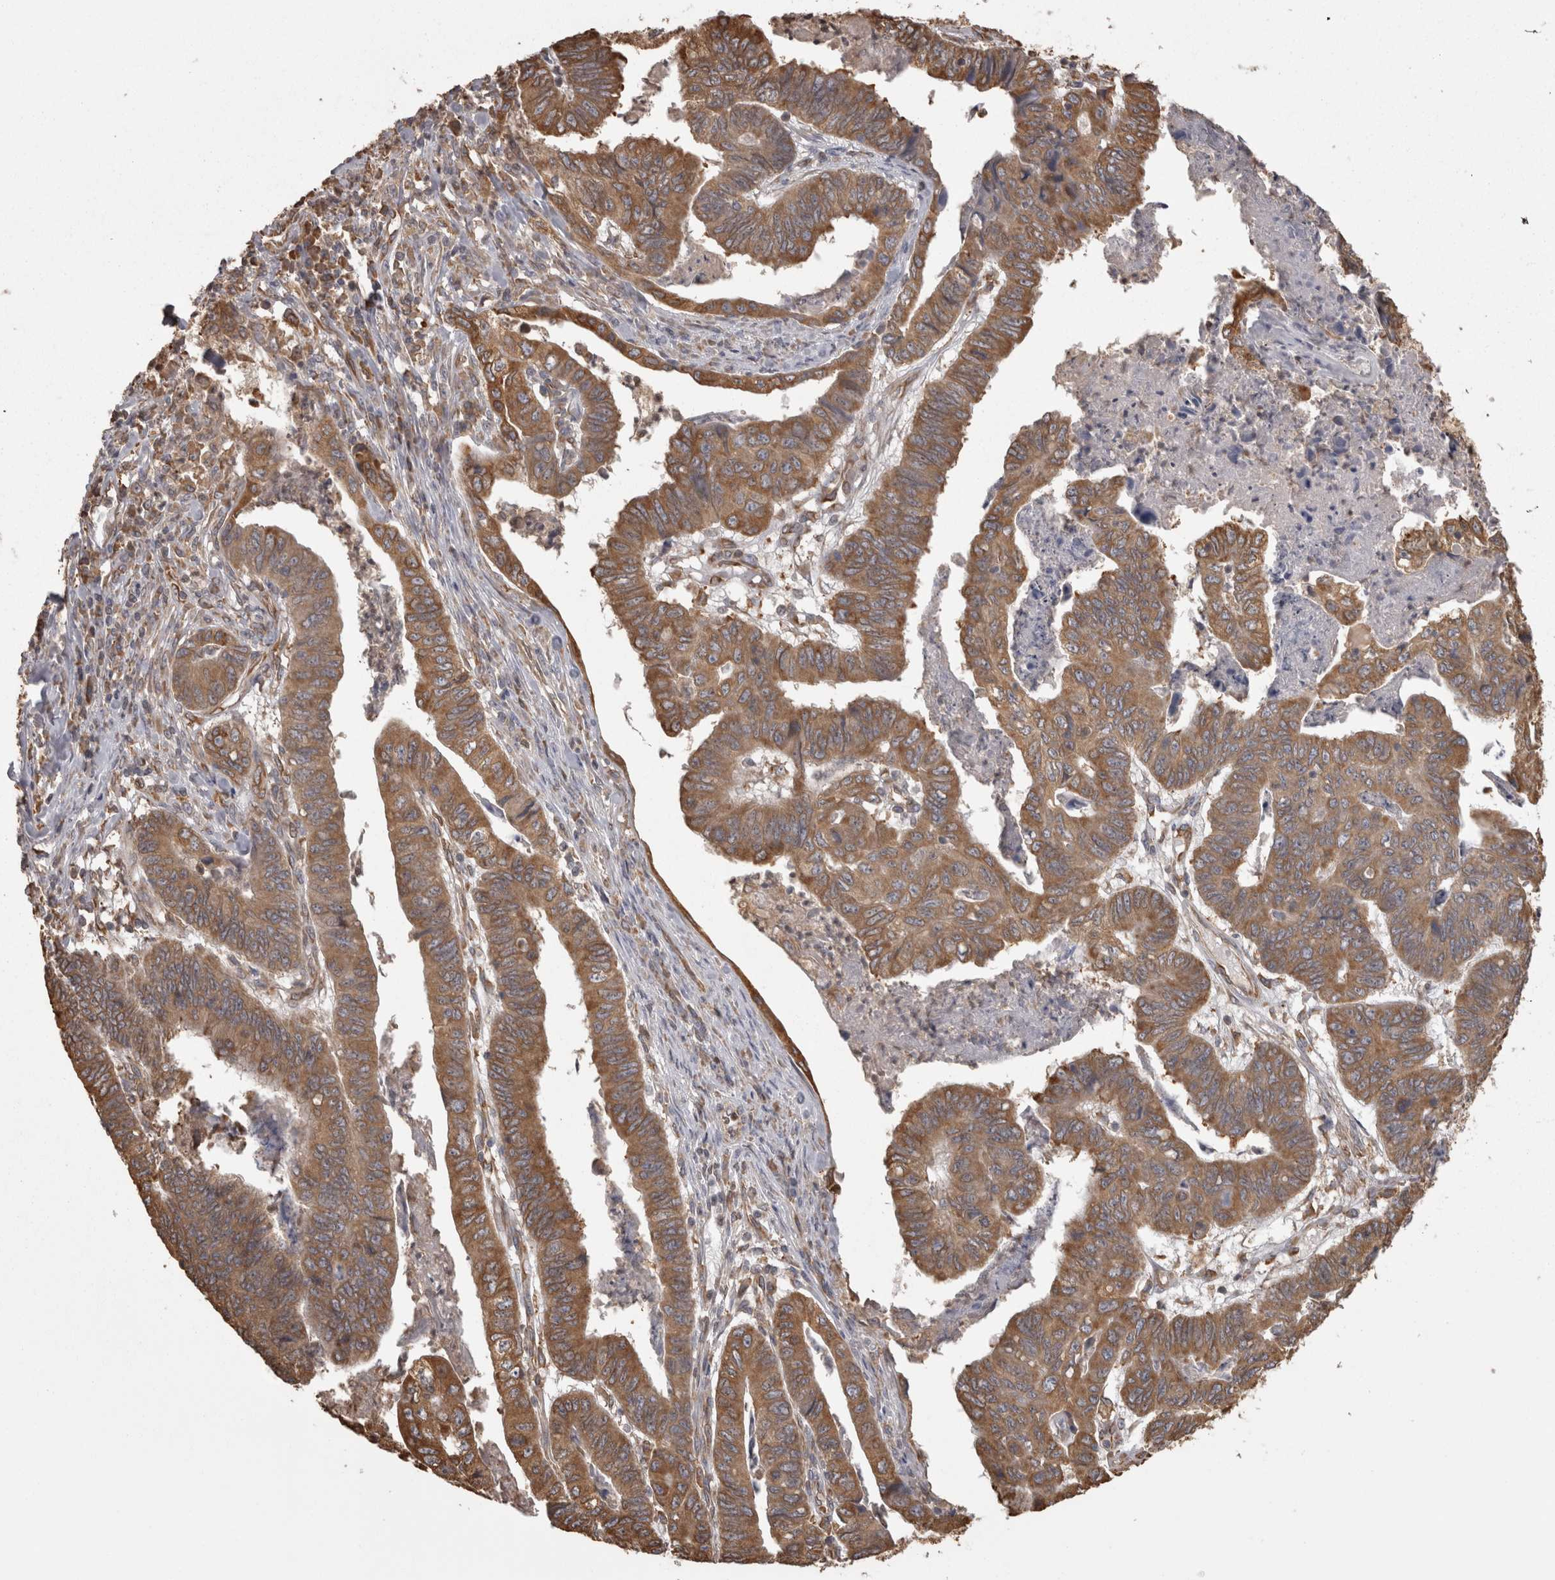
{"staining": {"intensity": "moderate", "quantity": ">75%", "location": "cytoplasmic/membranous"}, "tissue": "stomach cancer", "cell_type": "Tumor cells", "image_type": "cancer", "snomed": [{"axis": "morphology", "description": "Adenocarcinoma, NOS"}, {"axis": "topography", "description": "Stomach, lower"}], "caption": "Stomach cancer (adenocarcinoma) tissue shows moderate cytoplasmic/membranous expression in about >75% of tumor cells", "gene": "PON2", "patient": {"sex": "male", "age": 77}}